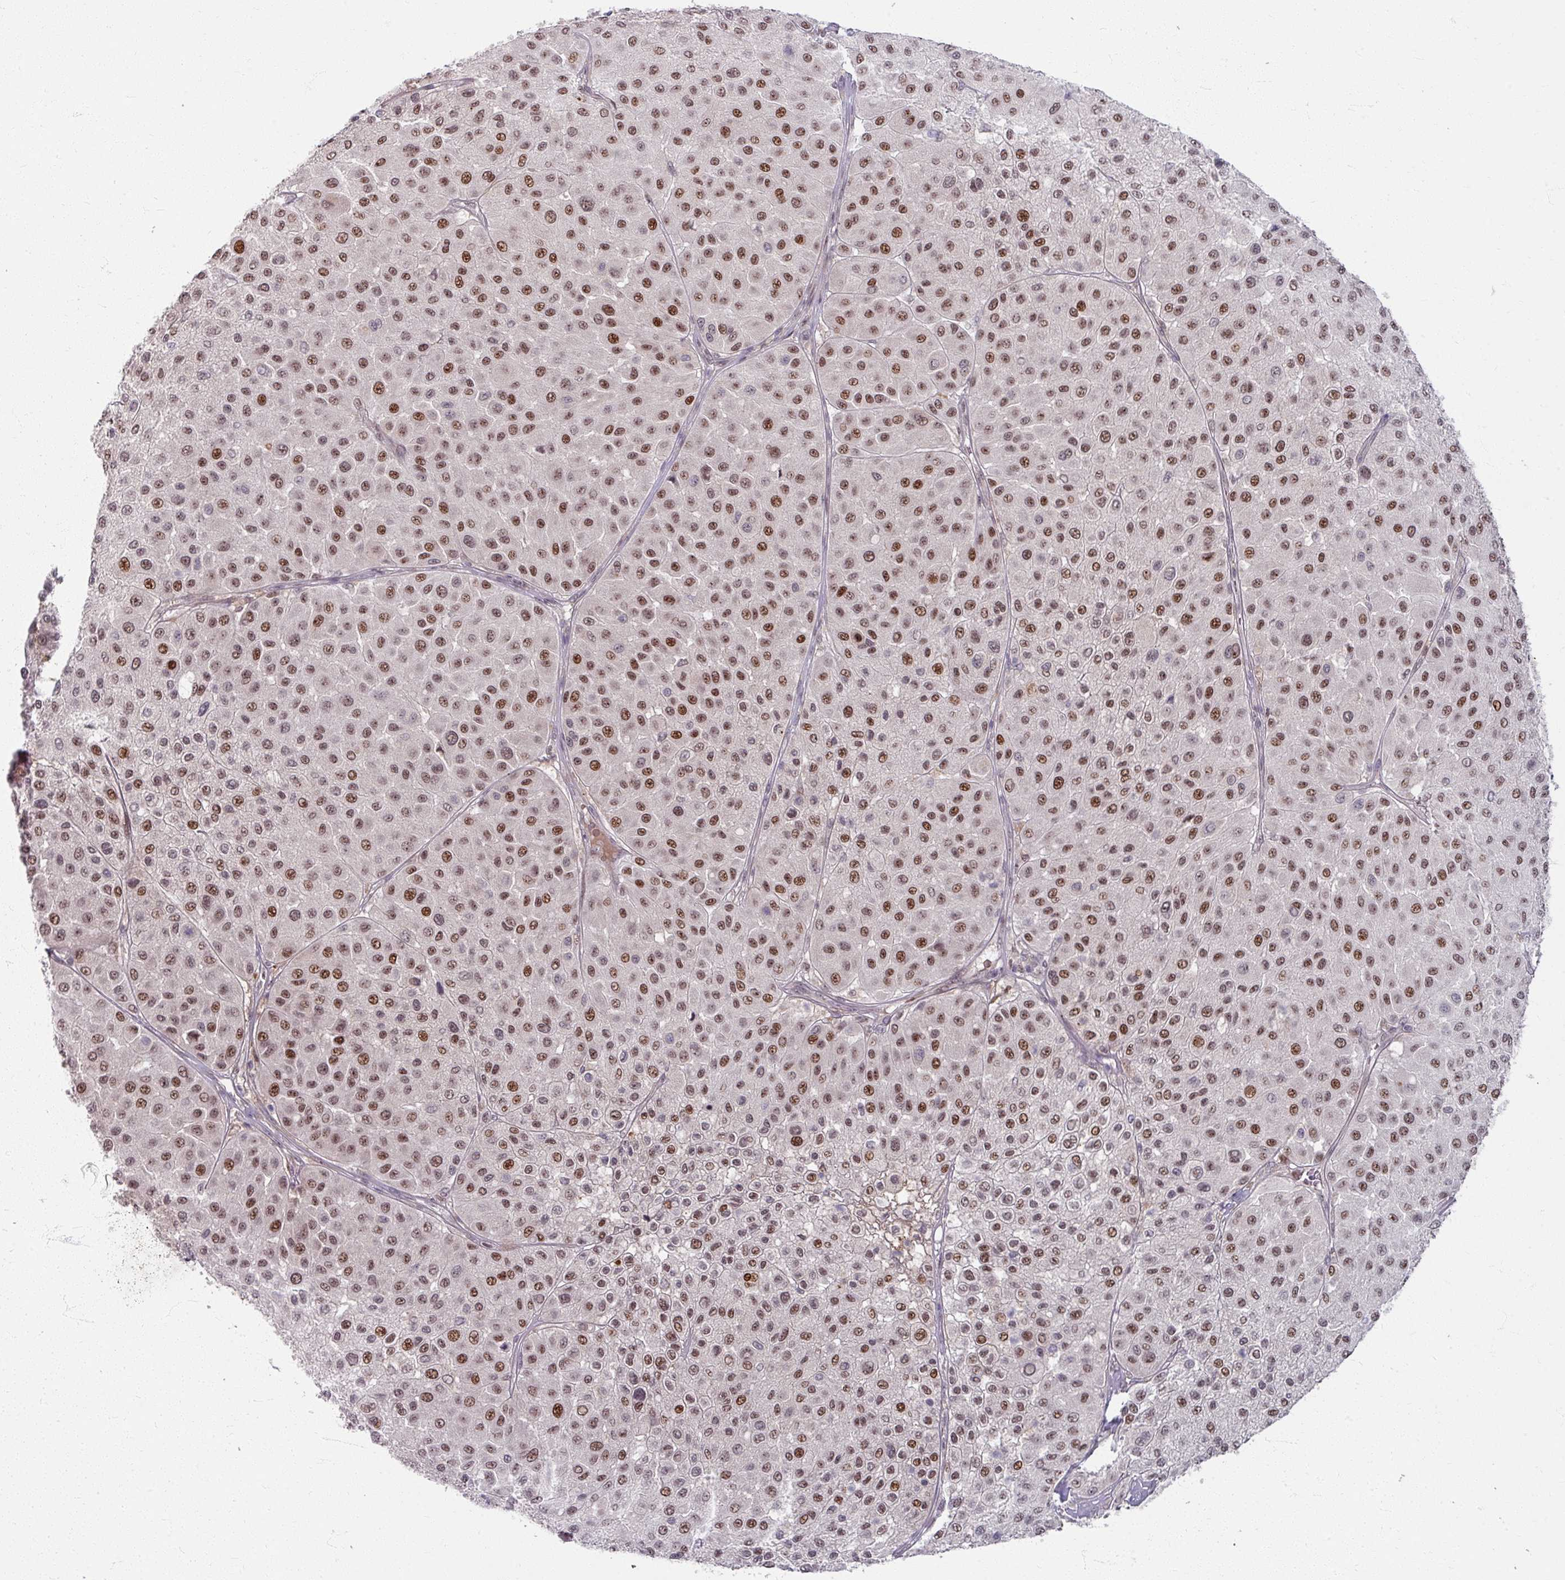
{"staining": {"intensity": "moderate", "quantity": ">75%", "location": "nuclear"}, "tissue": "melanoma", "cell_type": "Tumor cells", "image_type": "cancer", "snomed": [{"axis": "morphology", "description": "Malignant melanoma, Metastatic site"}, {"axis": "topography", "description": "Smooth muscle"}], "caption": "Immunohistochemical staining of human malignant melanoma (metastatic site) shows moderate nuclear protein staining in approximately >75% of tumor cells.", "gene": "KLC3", "patient": {"sex": "male", "age": 41}}